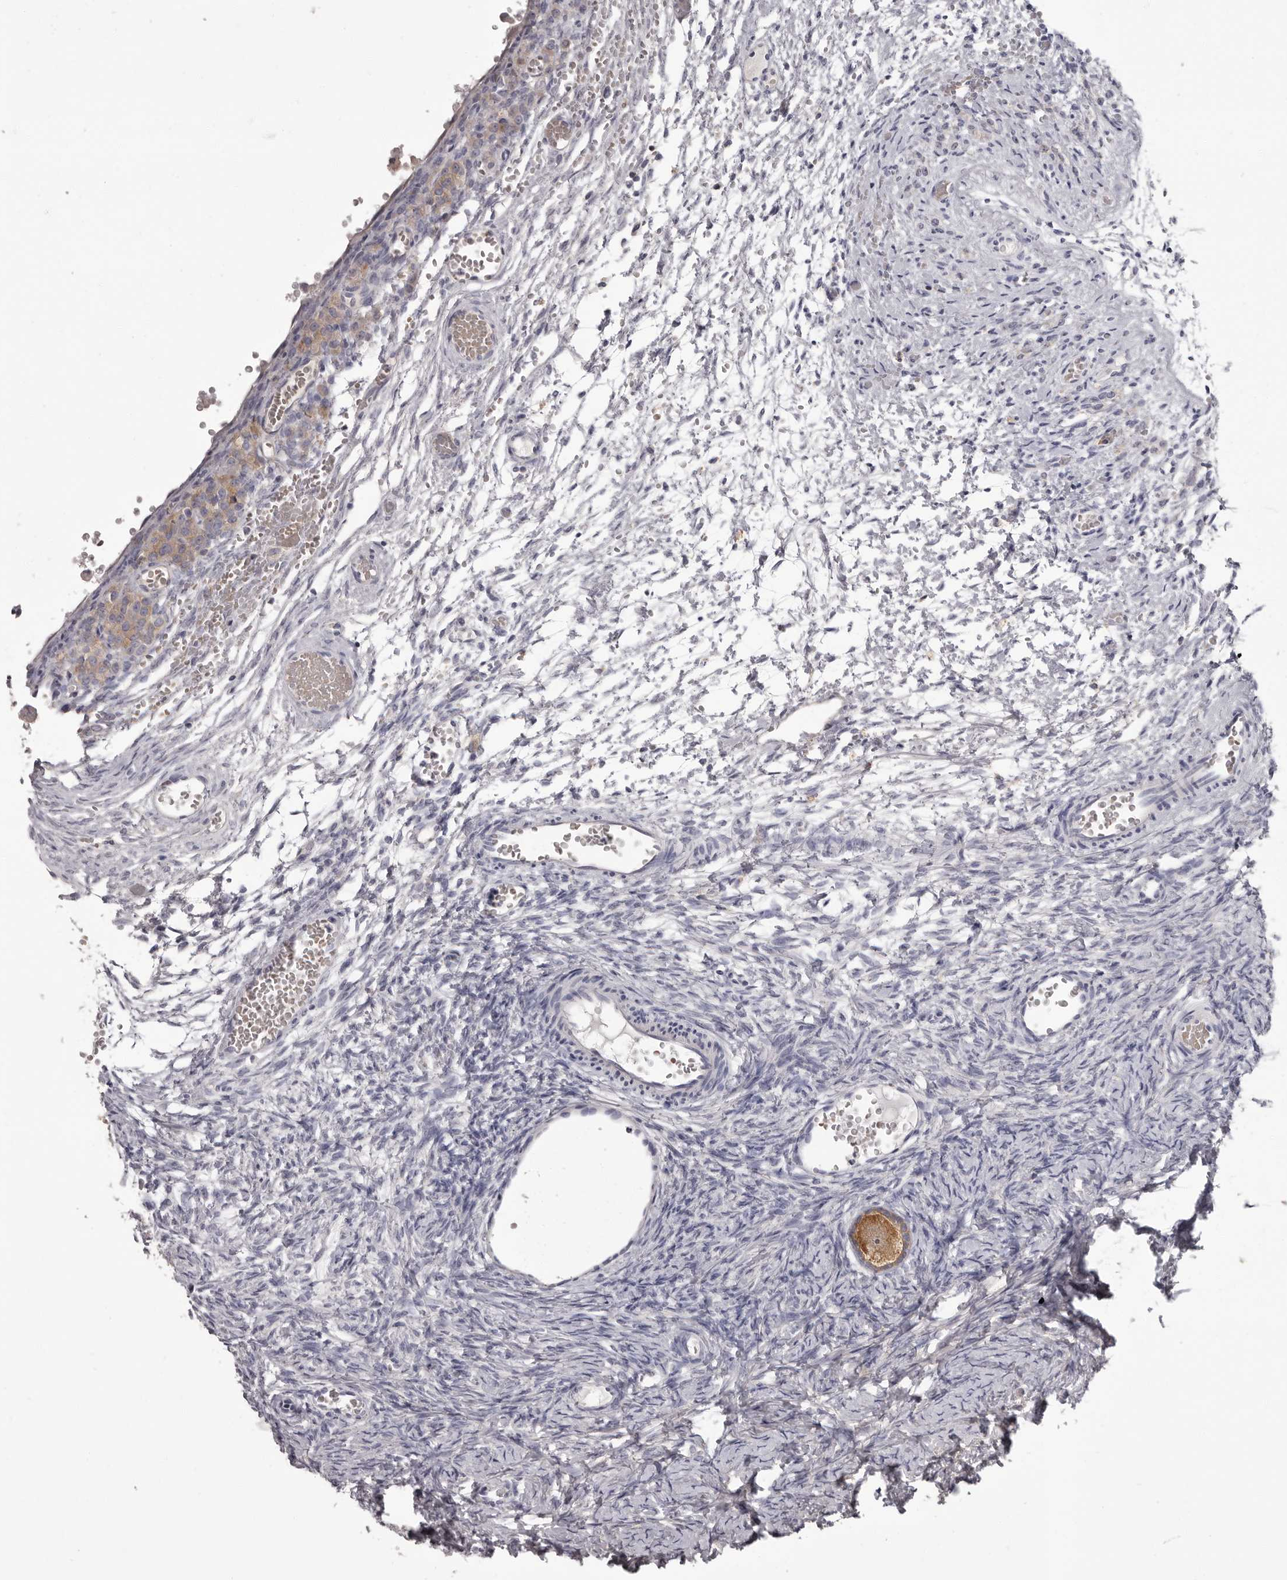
{"staining": {"intensity": "moderate", "quantity": ">75%", "location": "cytoplasmic/membranous"}, "tissue": "ovary", "cell_type": "Follicle cells", "image_type": "normal", "snomed": [{"axis": "morphology", "description": "Adenocarcinoma, NOS"}, {"axis": "topography", "description": "Endometrium"}], "caption": "Immunohistochemistry histopathology image of benign ovary: human ovary stained using immunohistochemistry (IHC) reveals medium levels of moderate protein expression localized specifically in the cytoplasmic/membranous of follicle cells, appearing as a cytoplasmic/membranous brown color.", "gene": "APEH", "patient": {"sex": "female", "age": 32}}